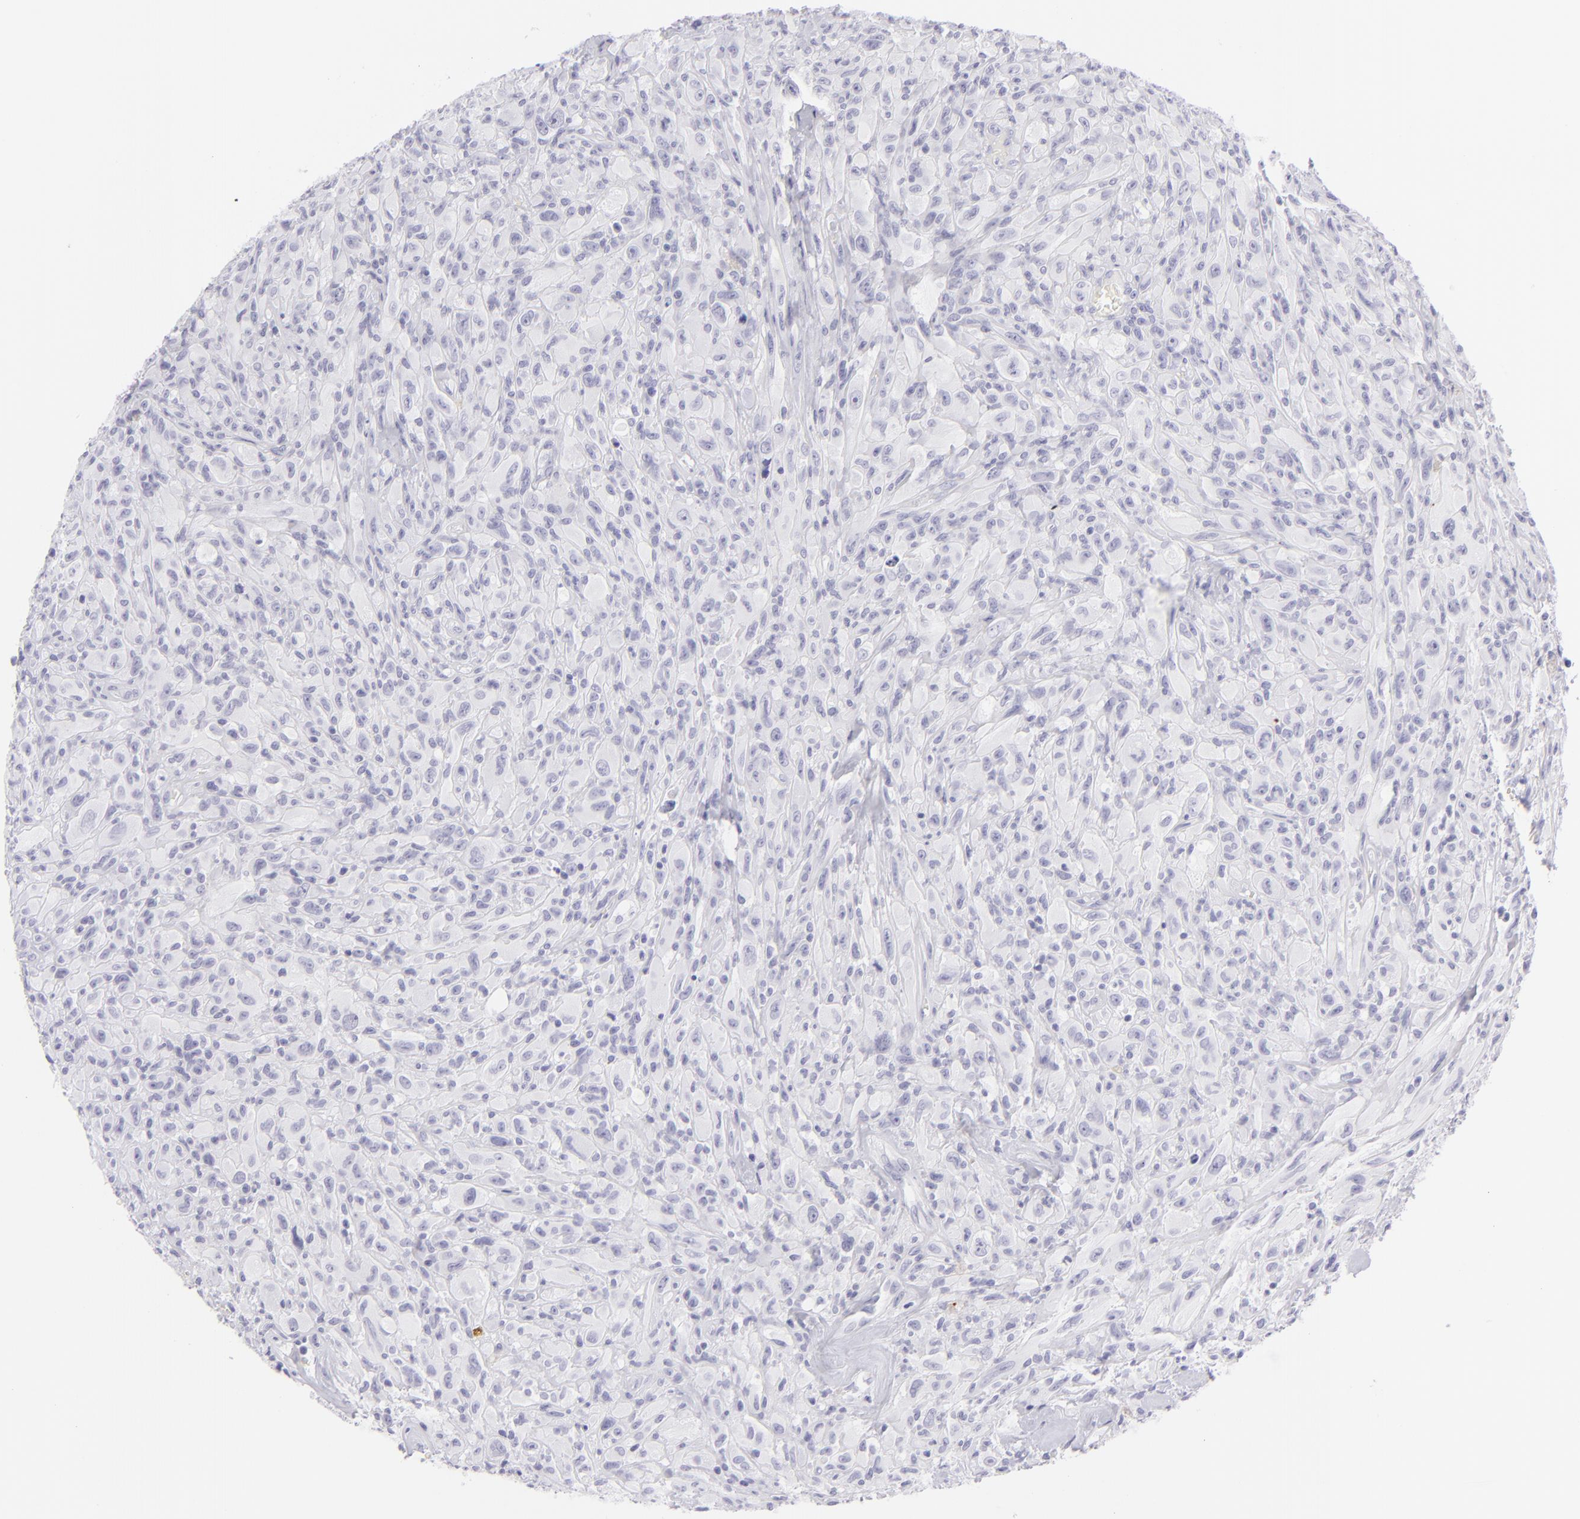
{"staining": {"intensity": "negative", "quantity": "none", "location": "none"}, "tissue": "glioma", "cell_type": "Tumor cells", "image_type": "cancer", "snomed": [{"axis": "morphology", "description": "Glioma, malignant, High grade"}, {"axis": "topography", "description": "Brain"}], "caption": "Glioma was stained to show a protein in brown. There is no significant expression in tumor cells.", "gene": "FCER2", "patient": {"sex": "male", "age": 48}}